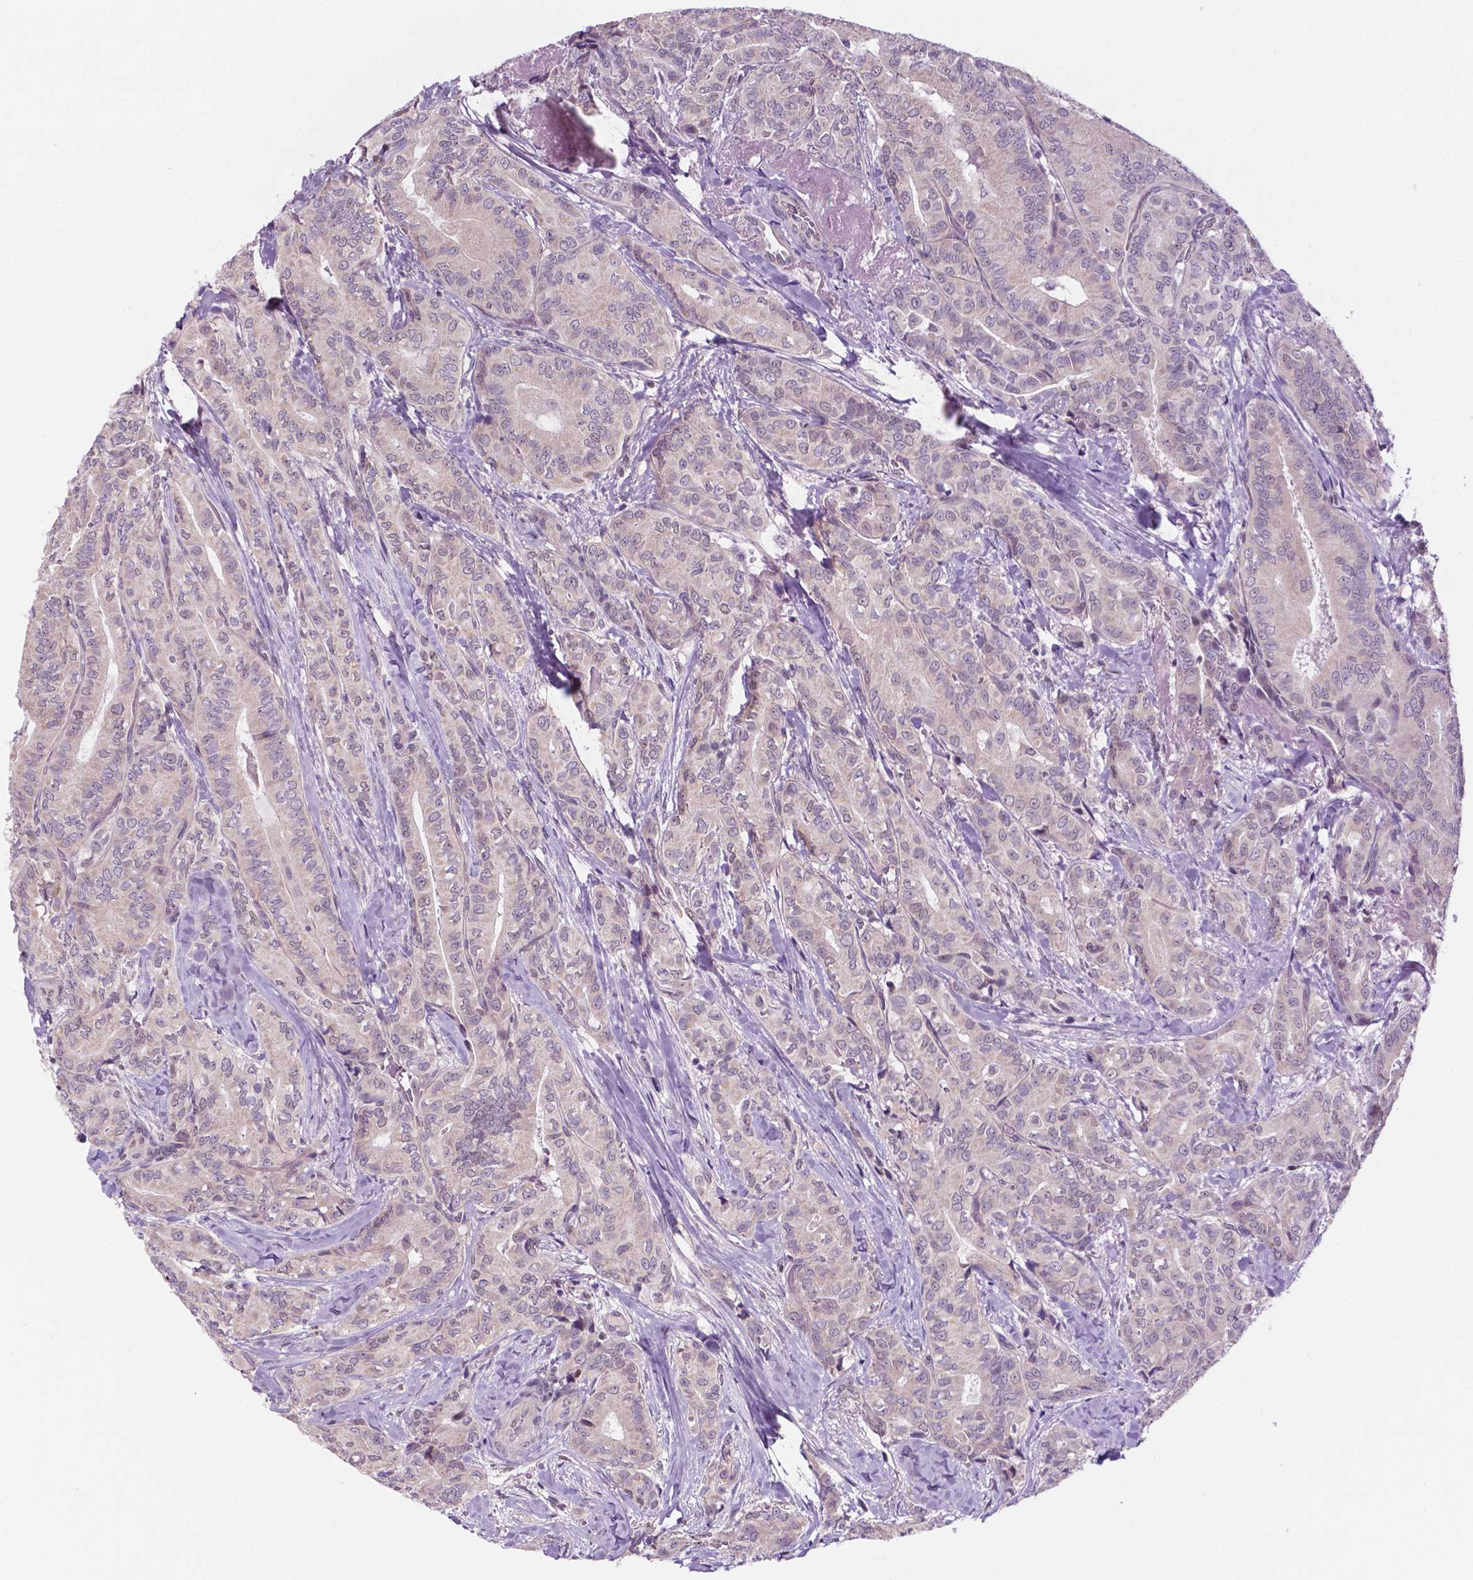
{"staining": {"intensity": "negative", "quantity": "none", "location": "none"}, "tissue": "thyroid cancer", "cell_type": "Tumor cells", "image_type": "cancer", "snomed": [{"axis": "morphology", "description": "Papillary adenocarcinoma, NOS"}, {"axis": "topography", "description": "Thyroid gland"}], "caption": "Immunohistochemistry image of neoplastic tissue: human papillary adenocarcinoma (thyroid) stained with DAB (3,3'-diaminobenzidine) displays no significant protein positivity in tumor cells. Nuclei are stained in blue.", "gene": "FAM50B", "patient": {"sex": "male", "age": 61}}